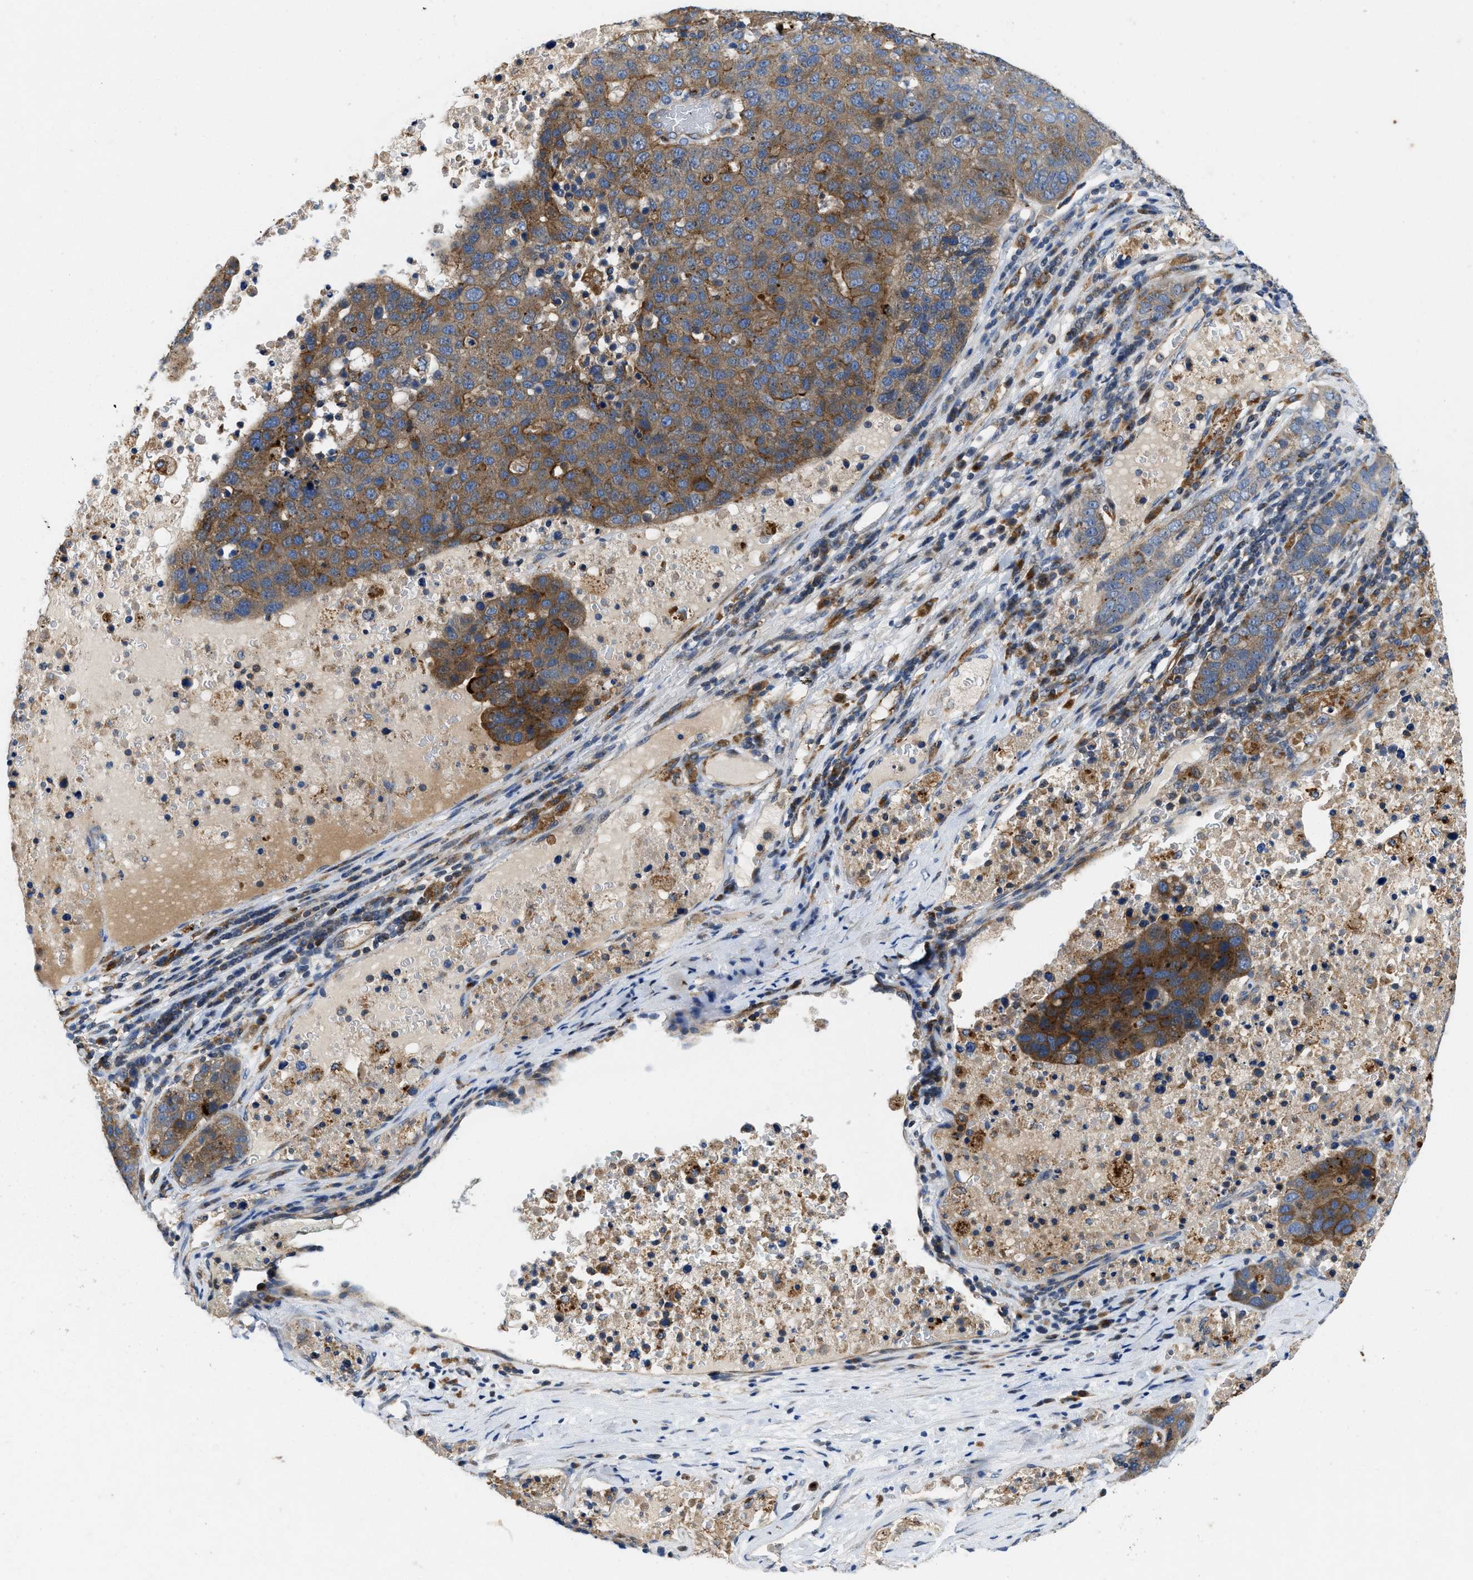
{"staining": {"intensity": "moderate", "quantity": "25%-75%", "location": "cytoplasmic/membranous"}, "tissue": "pancreatic cancer", "cell_type": "Tumor cells", "image_type": "cancer", "snomed": [{"axis": "morphology", "description": "Adenocarcinoma, NOS"}, {"axis": "topography", "description": "Pancreas"}], "caption": "Pancreatic adenocarcinoma tissue shows moderate cytoplasmic/membranous positivity in about 25%-75% of tumor cells, visualized by immunohistochemistry.", "gene": "ENPP4", "patient": {"sex": "female", "age": 61}}